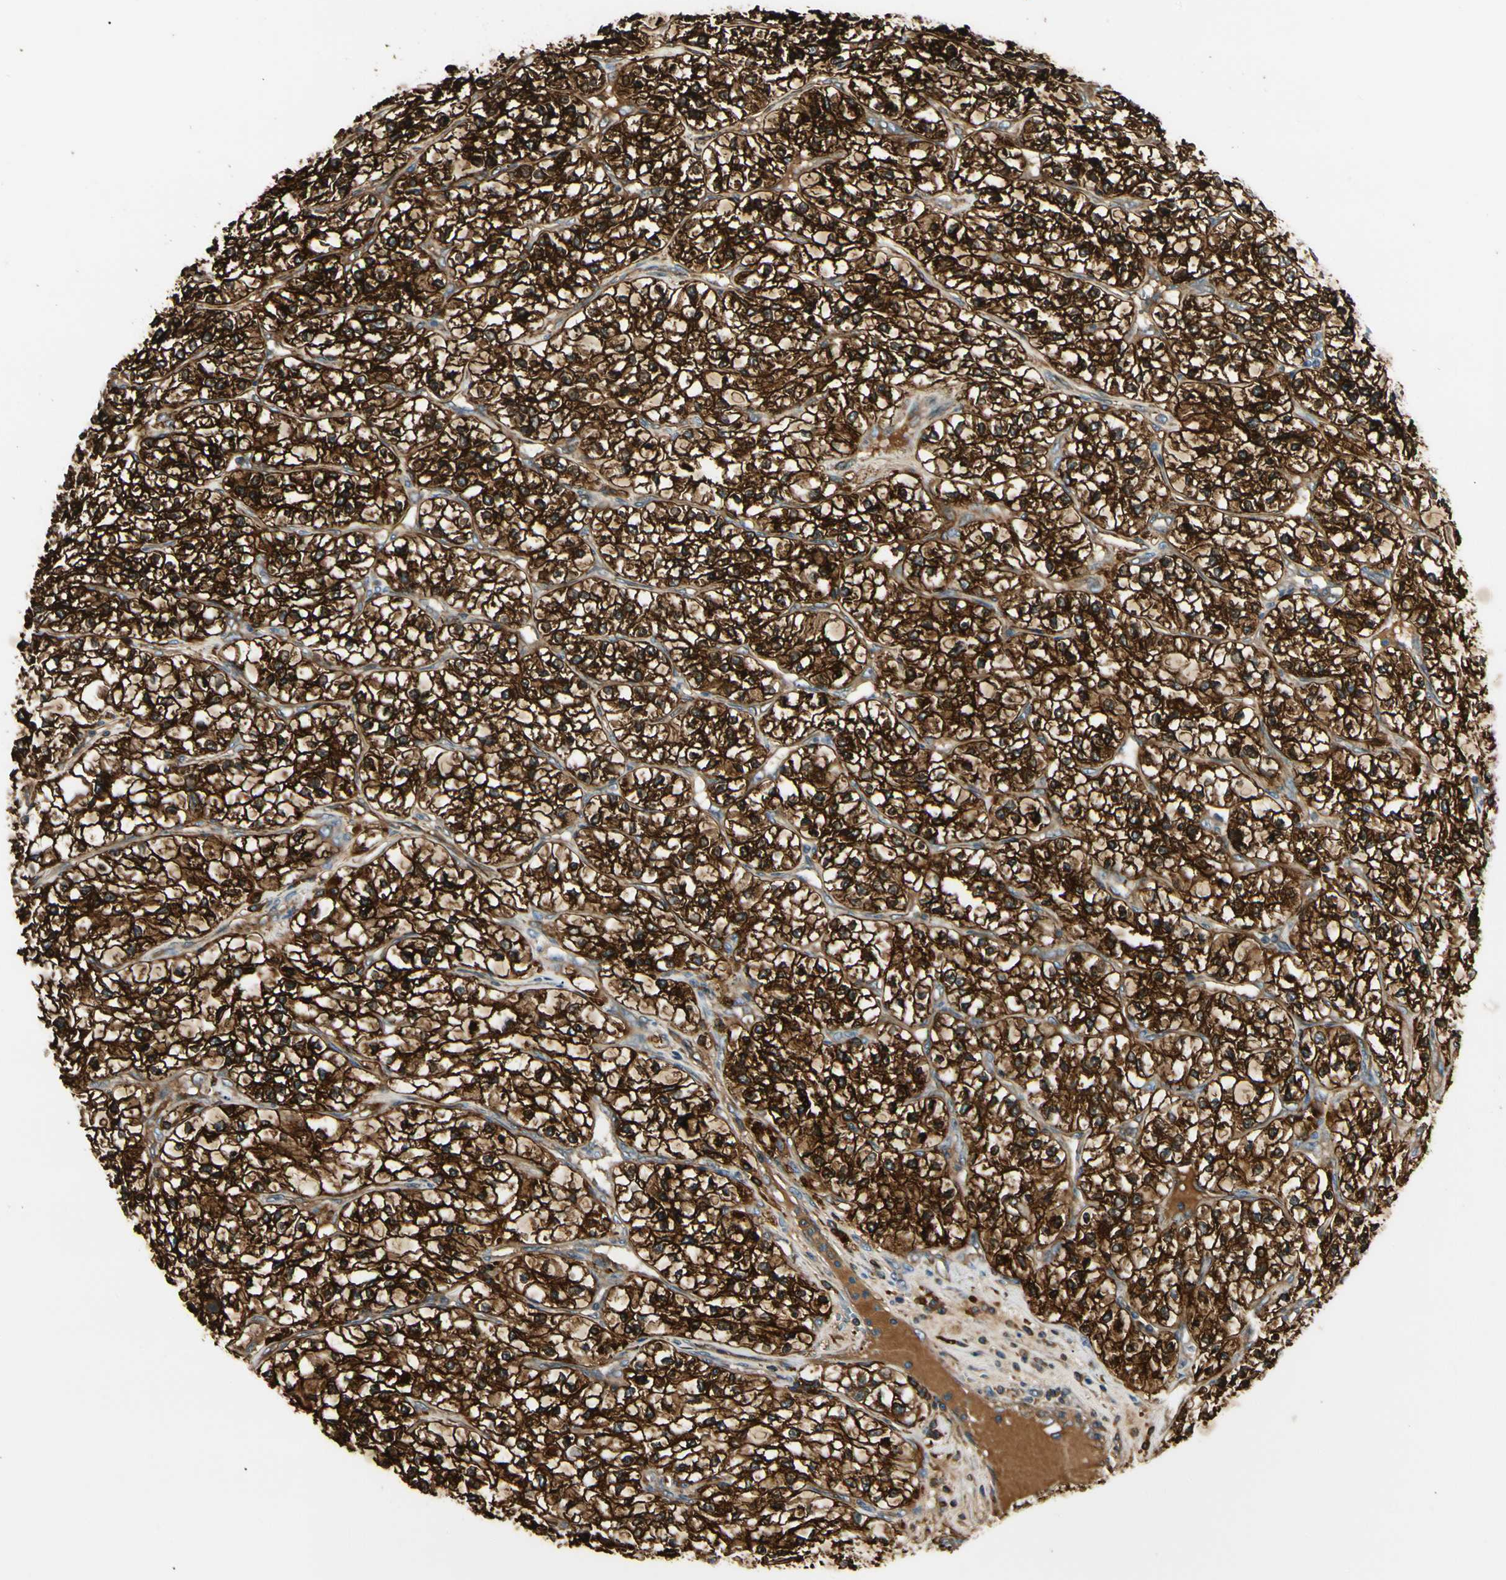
{"staining": {"intensity": "strong", "quantity": ">75%", "location": "cytoplasmic/membranous"}, "tissue": "renal cancer", "cell_type": "Tumor cells", "image_type": "cancer", "snomed": [{"axis": "morphology", "description": "Adenocarcinoma, NOS"}, {"axis": "topography", "description": "Kidney"}], "caption": "Immunohistochemical staining of renal cancer (adenocarcinoma) demonstrates strong cytoplasmic/membranous protein positivity in about >75% of tumor cells. The staining was performed using DAB, with brown indicating positive protein expression. Nuclei are stained blue with hematoxylin.", "gene": "FTH1", "patient": {"sex": "female", "age": 57}}